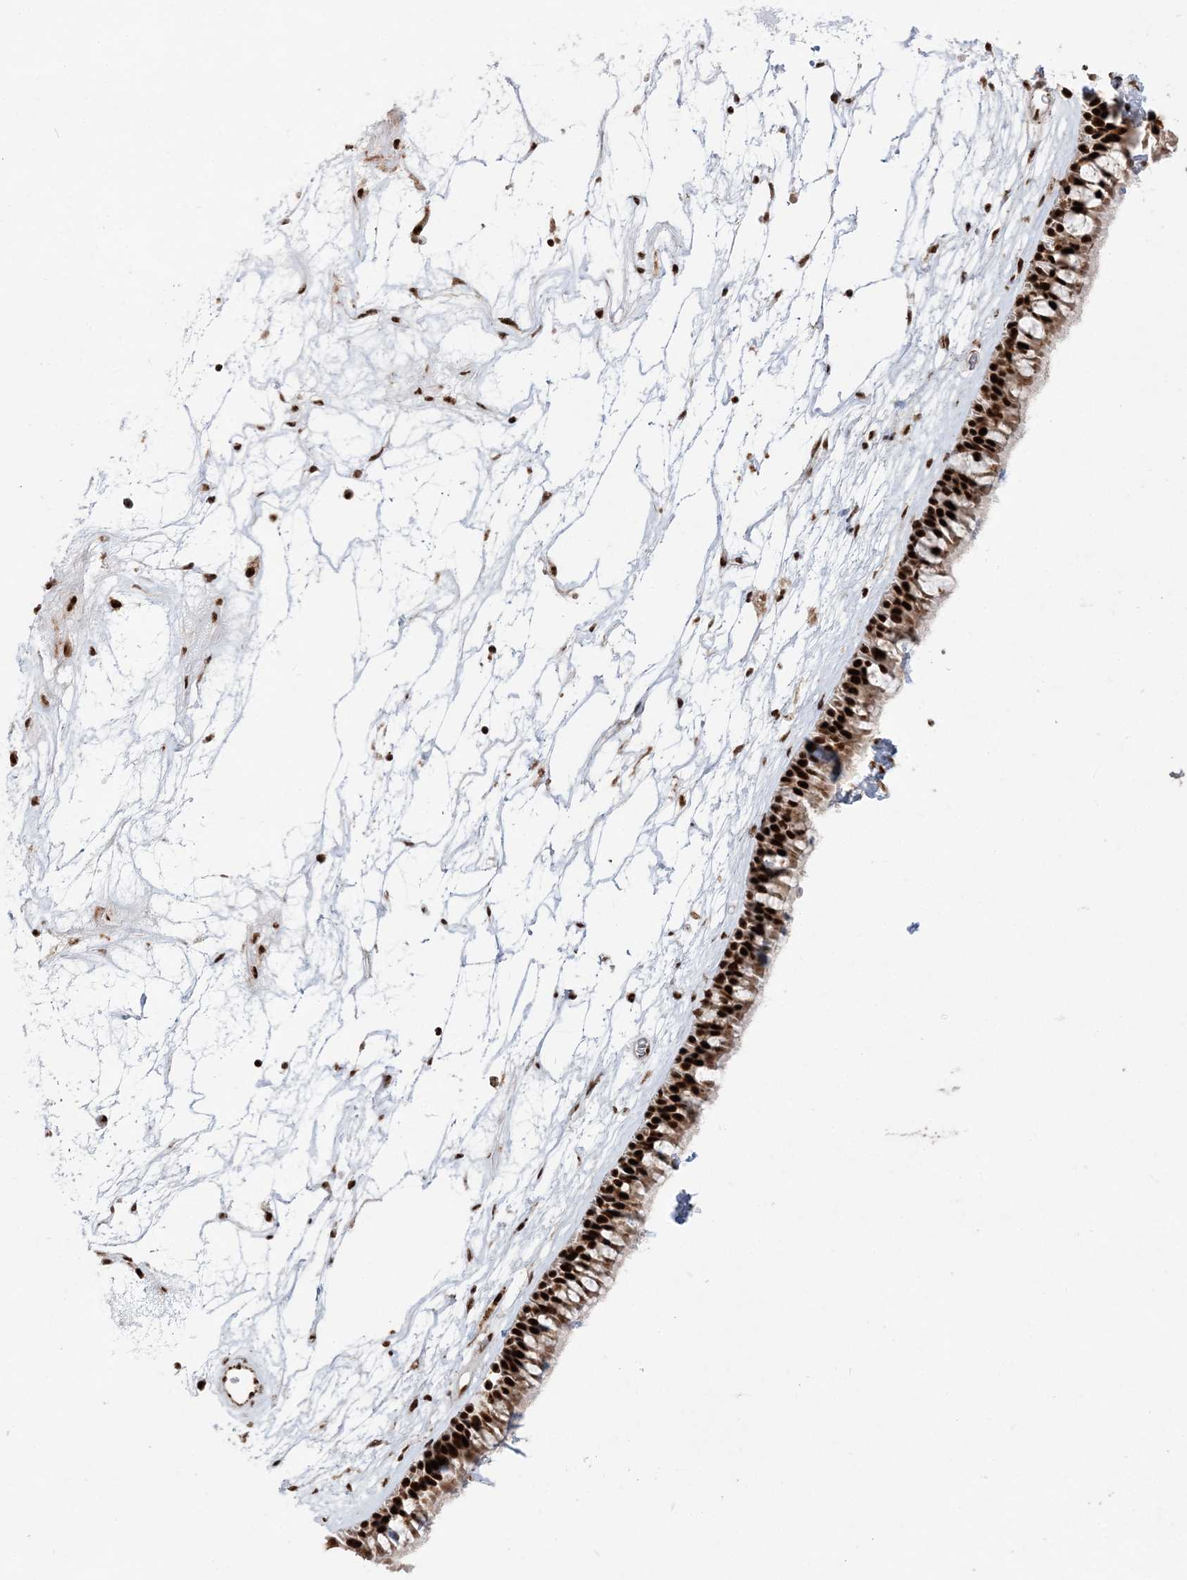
{"staining": {"intensity": "strong", "quantity": ">75%", "location": "nuclear"}, "tissue": "nasopharynx", "cell_type": "Respiratory epithelial cells", "image_type": "normal", "snomed": [{"axis": "morphology", "description": "Normal tissue, NOS"}, {"axis": "topography", "description": "Nasopharynx"}], "caption": "Protein expression analysis of benign nasopharynx shows strong nuclear staining in about >75% of respiratory epithelial cells.", "gene": "RBM17", "patient": {"sex": "male", "age": 64}}